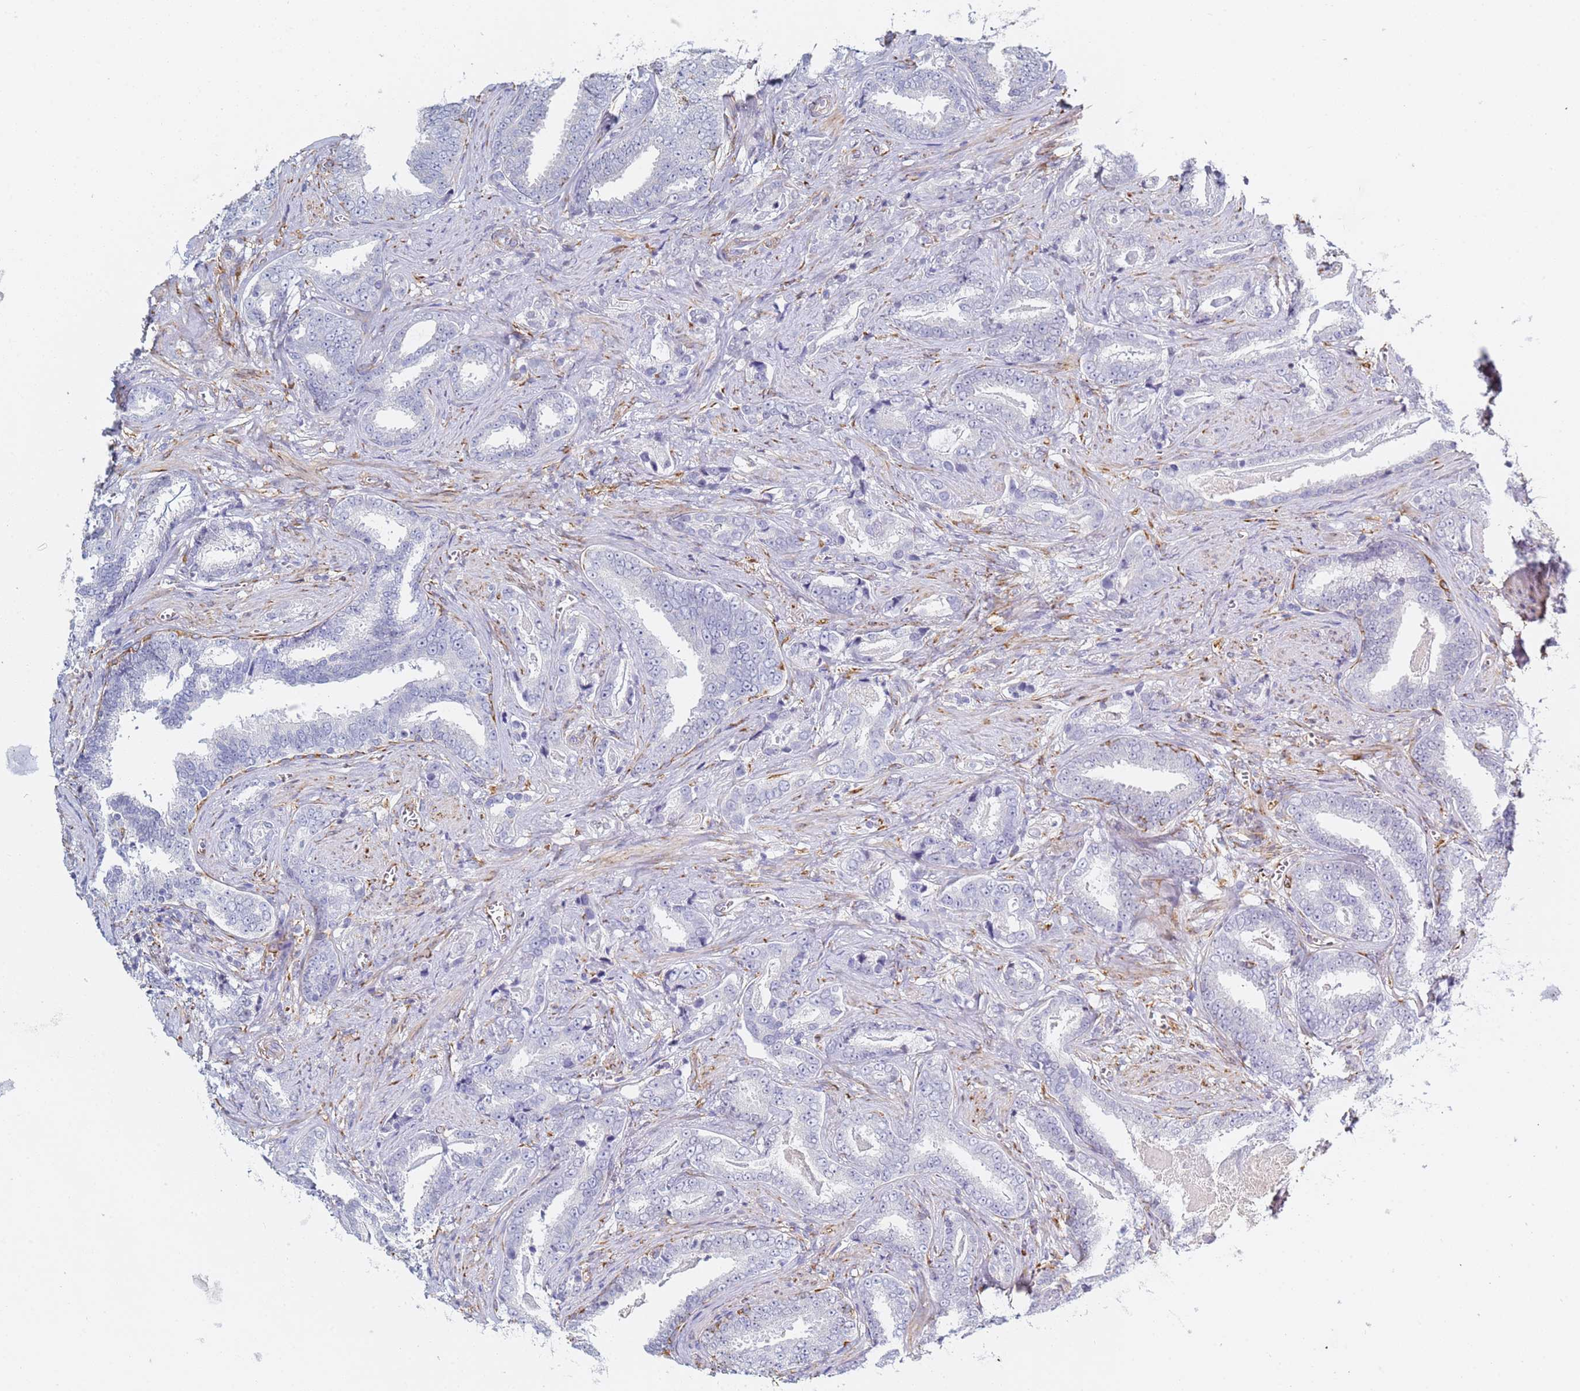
{"staining": {"intensity": "negative", "quantity": "none", "location": "none"}, "tissue": "prostate cancer", "cell_type": "Tumor cells", "image_type": "cancer", "snomed": [{"axis": "morphology", "description": "Adenocarcinoma, High grade"}, {"axis": "topography", "description": "Prostate"}], "caption": "The photomicrograph exhibits no staining of tumor cells in prostate cancer. The staining is performed using DAB brown chromogen with nuclei counter-stained in using hematoxylin.", "gene": "GDAP2", "patient": {"sex": "male", "age": 67}}